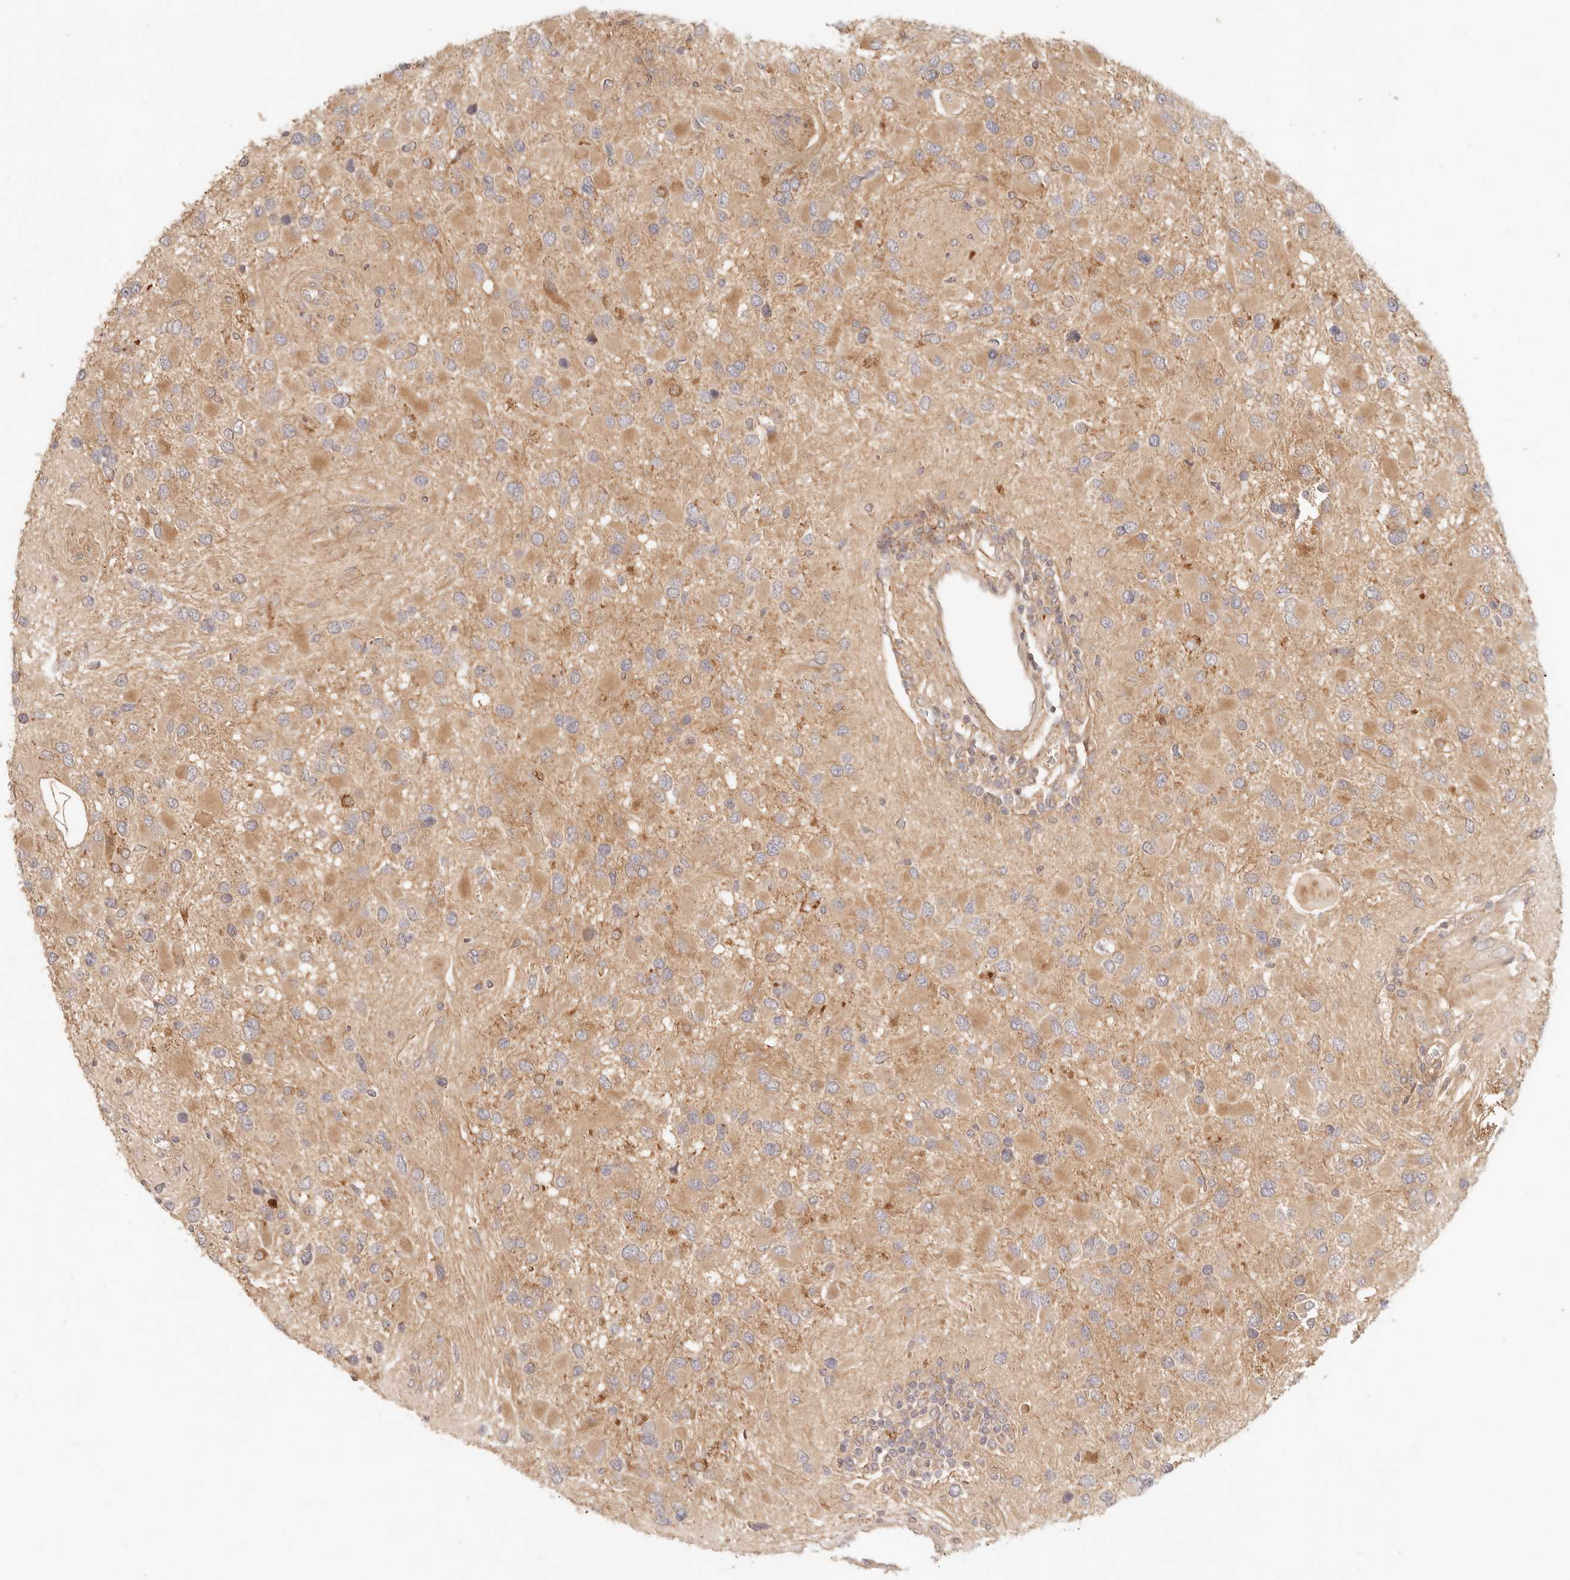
{"staining": {"intensity": "weak", "quantity": ">75%", "location": "cytoplasmic/membranous"}, "tissue": "glioma", "cell_type": "Tumor cells", "image_type": "cancer", "snomed": [{"axis": "morphology", "description": "Glioma, malignant, High grade"}, {"axis": "topography", "description": "Brain"}], "caption": "Immunohistochemistry histopathology image of malignant glioma (high-grade) stained for a protein (brown), which exhibits low levels of weak cytoplasmic/membranous positivity in approximately >75% of tumor cells.", "gene": "PPP1R3B", "patient": {"sex": "male", "age": 53}}